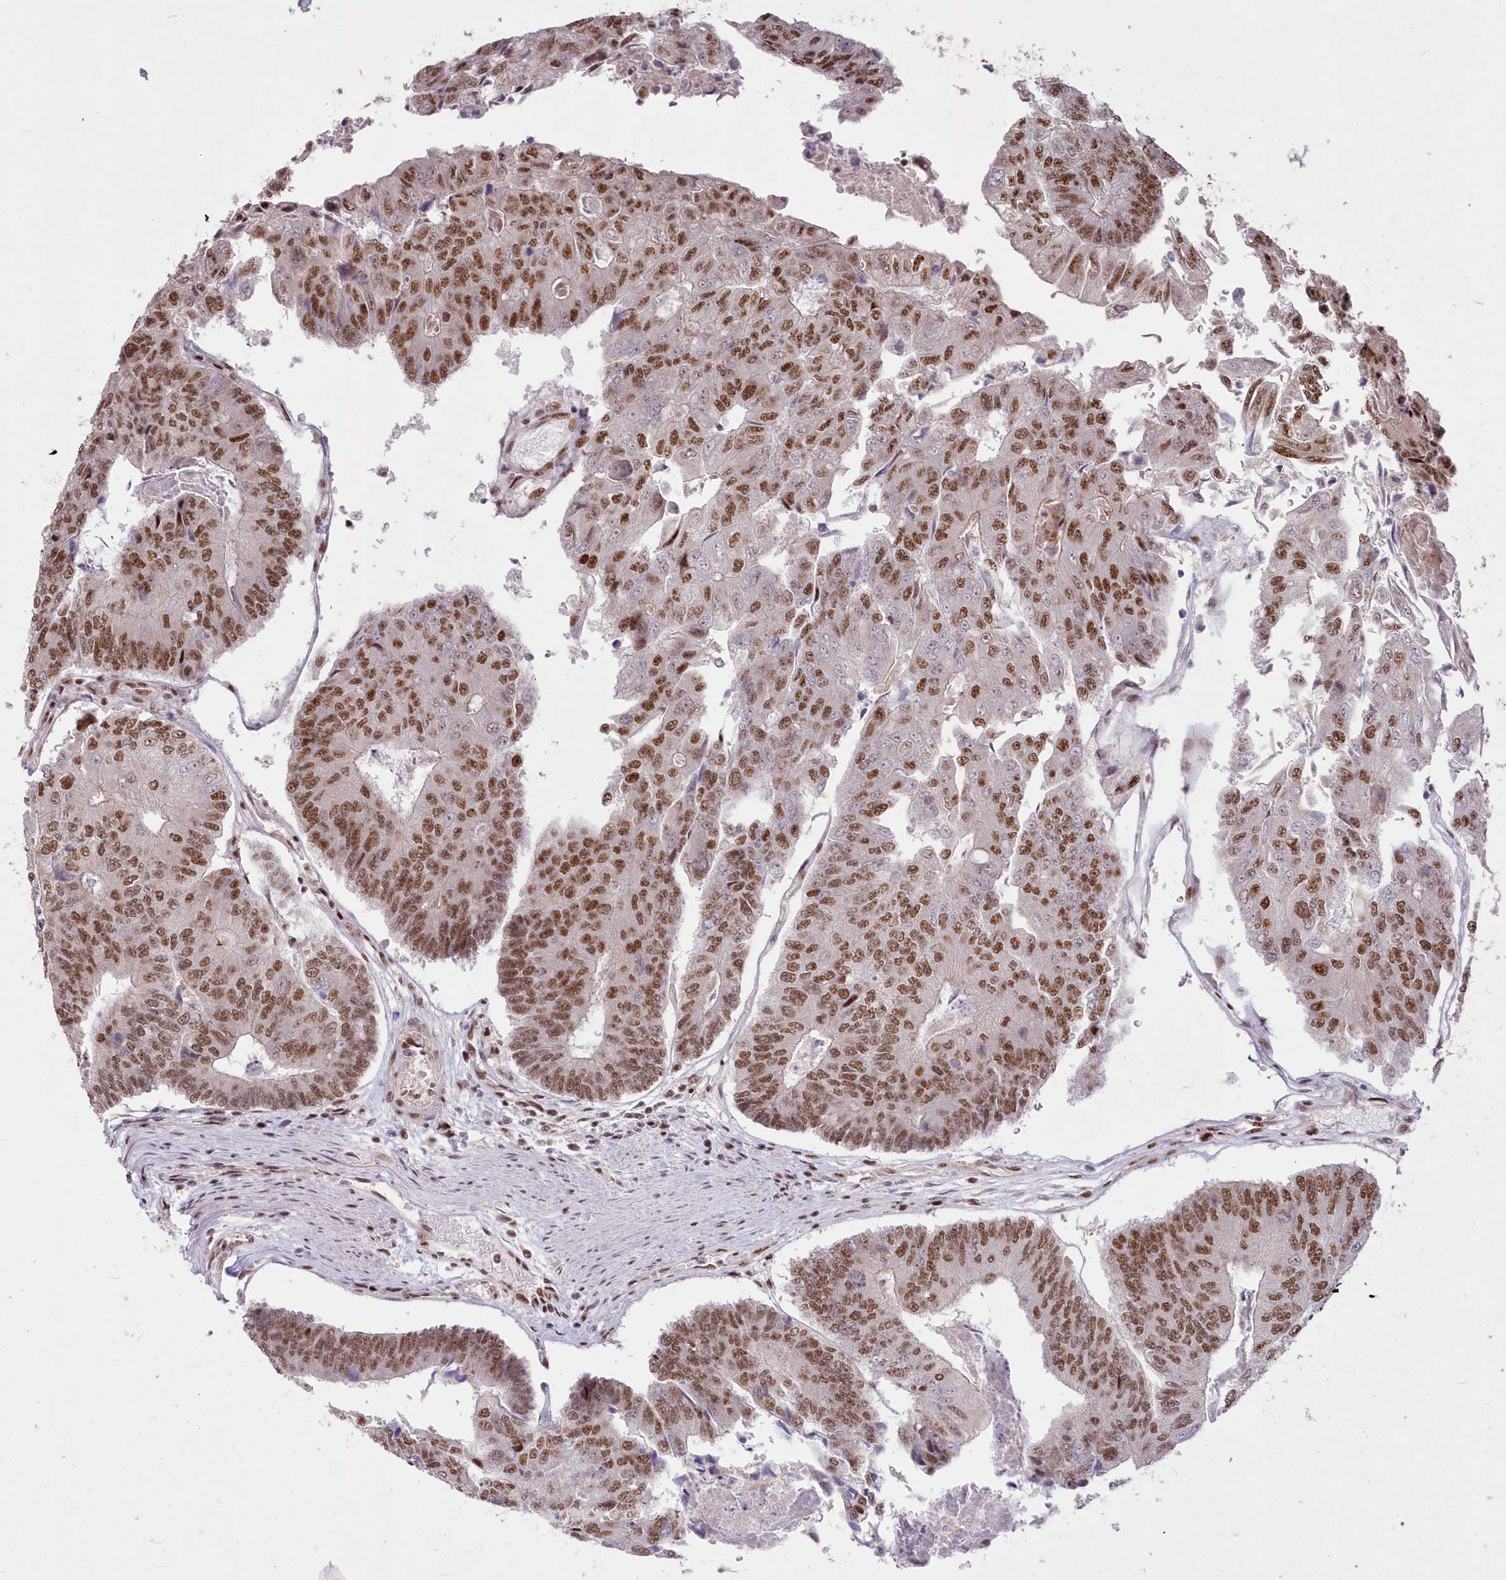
{"staining": {"intensity": "moderate", "quantity": ">75%", "location": "nuclear"}, "tissue": "colorectal cancer", "cell_type": "Tumor cells", "image_type": "cancer", "snomed": [{"axis": "morphology", "description": "Adenocarcinoma, NOS"}, {"axis": "topography", "description": "Colon"}], "caption": "Colorectal cancer (adenocarcinoma) stained for a protein shows moderate nuclear positivity in tumor cells.", "gene": "WBP1L", "patient": {"sex": "female", "age": 67}}